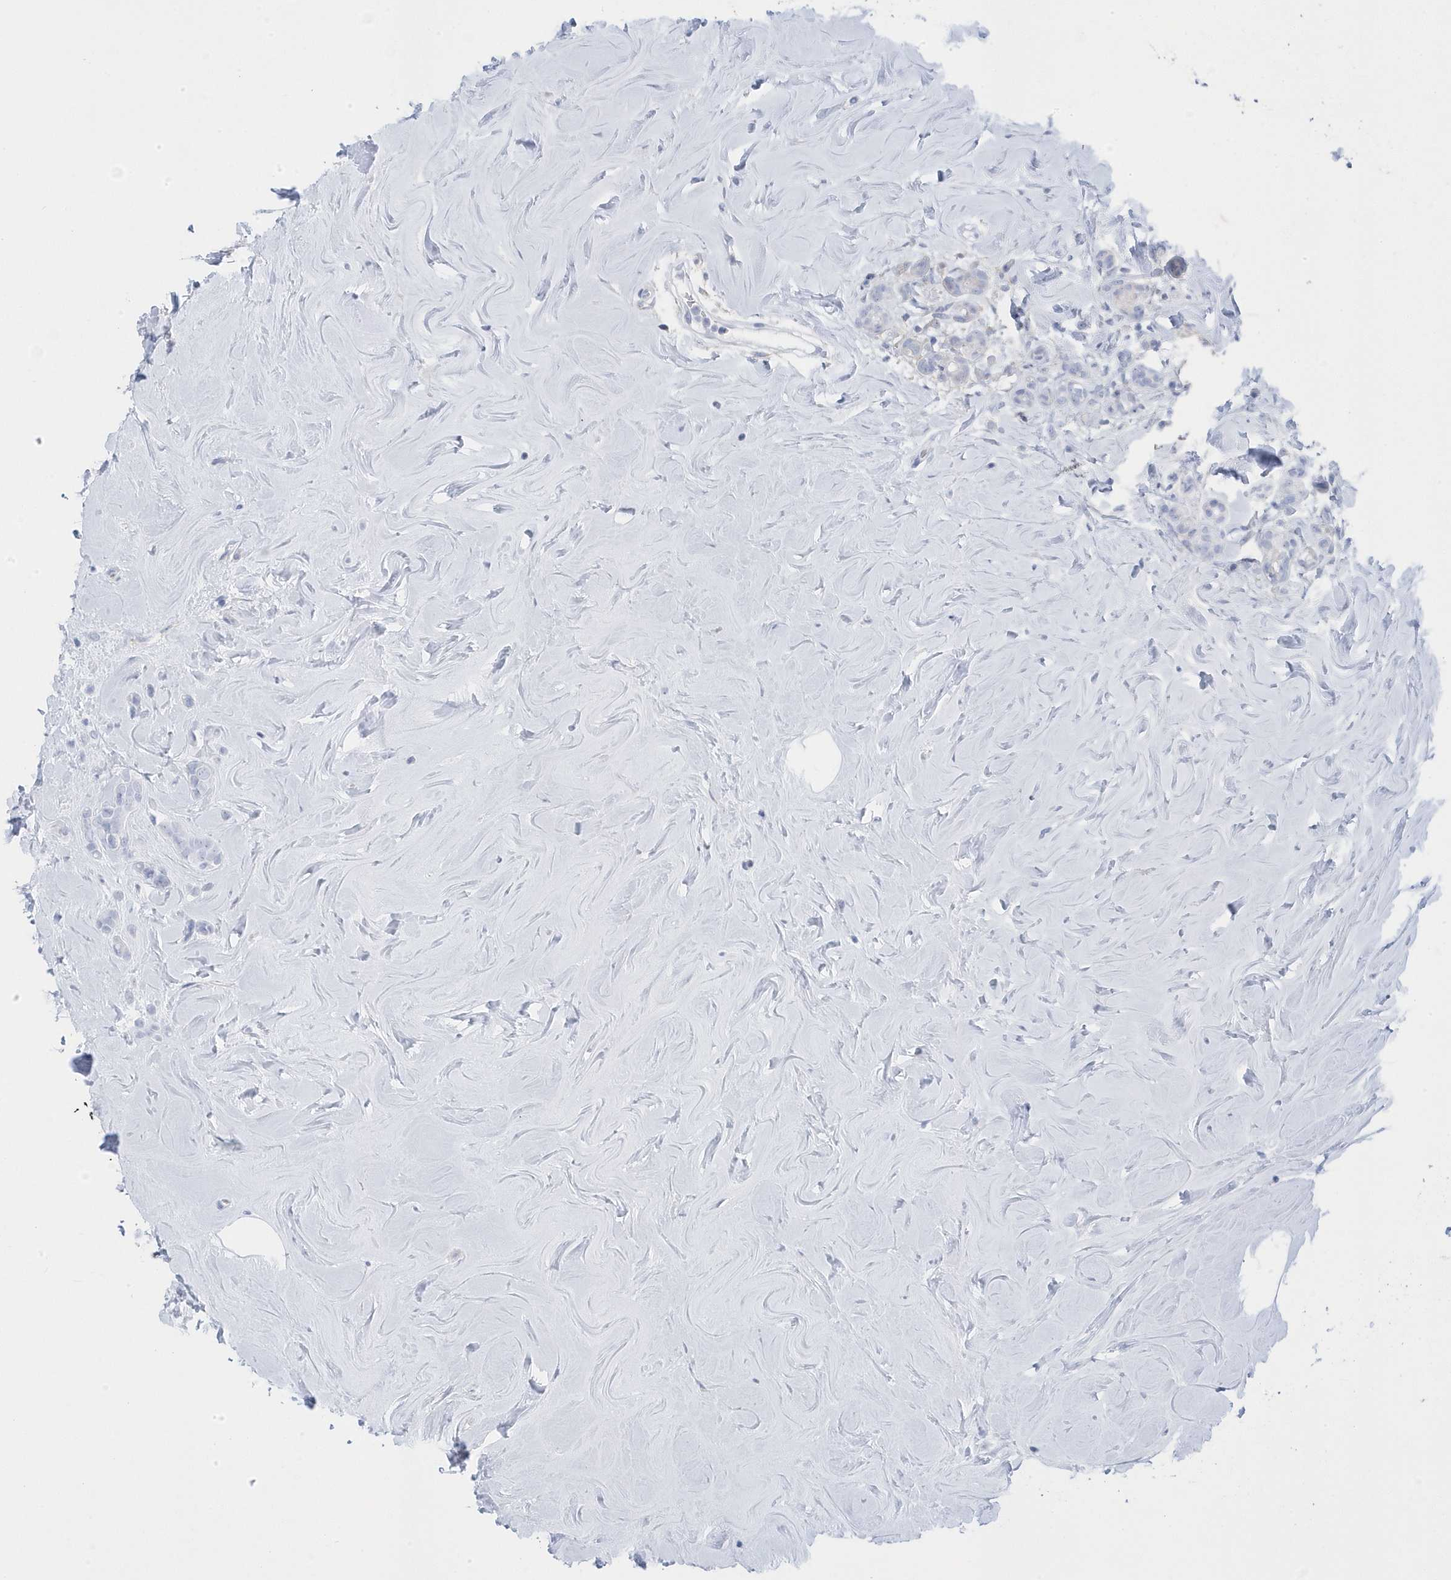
{"staining": {"intensity": "negative", "quantity": "none", "location": "none"}, "tissue": "breast cancer", "cell_type": "Tumor cells", "image_type": "cancer", "snomed": [{"axis": "morphology", "description": "Lobular carcinoma"}, {"axis": "topography", "description": "Breast"}], "caption": "High power microscopy image of an immunohistochemistry (IHC) histopathology image of breast cancer, revealing no significant positivity in tumor cells.", "gene": "ANAPC1", "patient": {"sex": "female", "age": 47}}